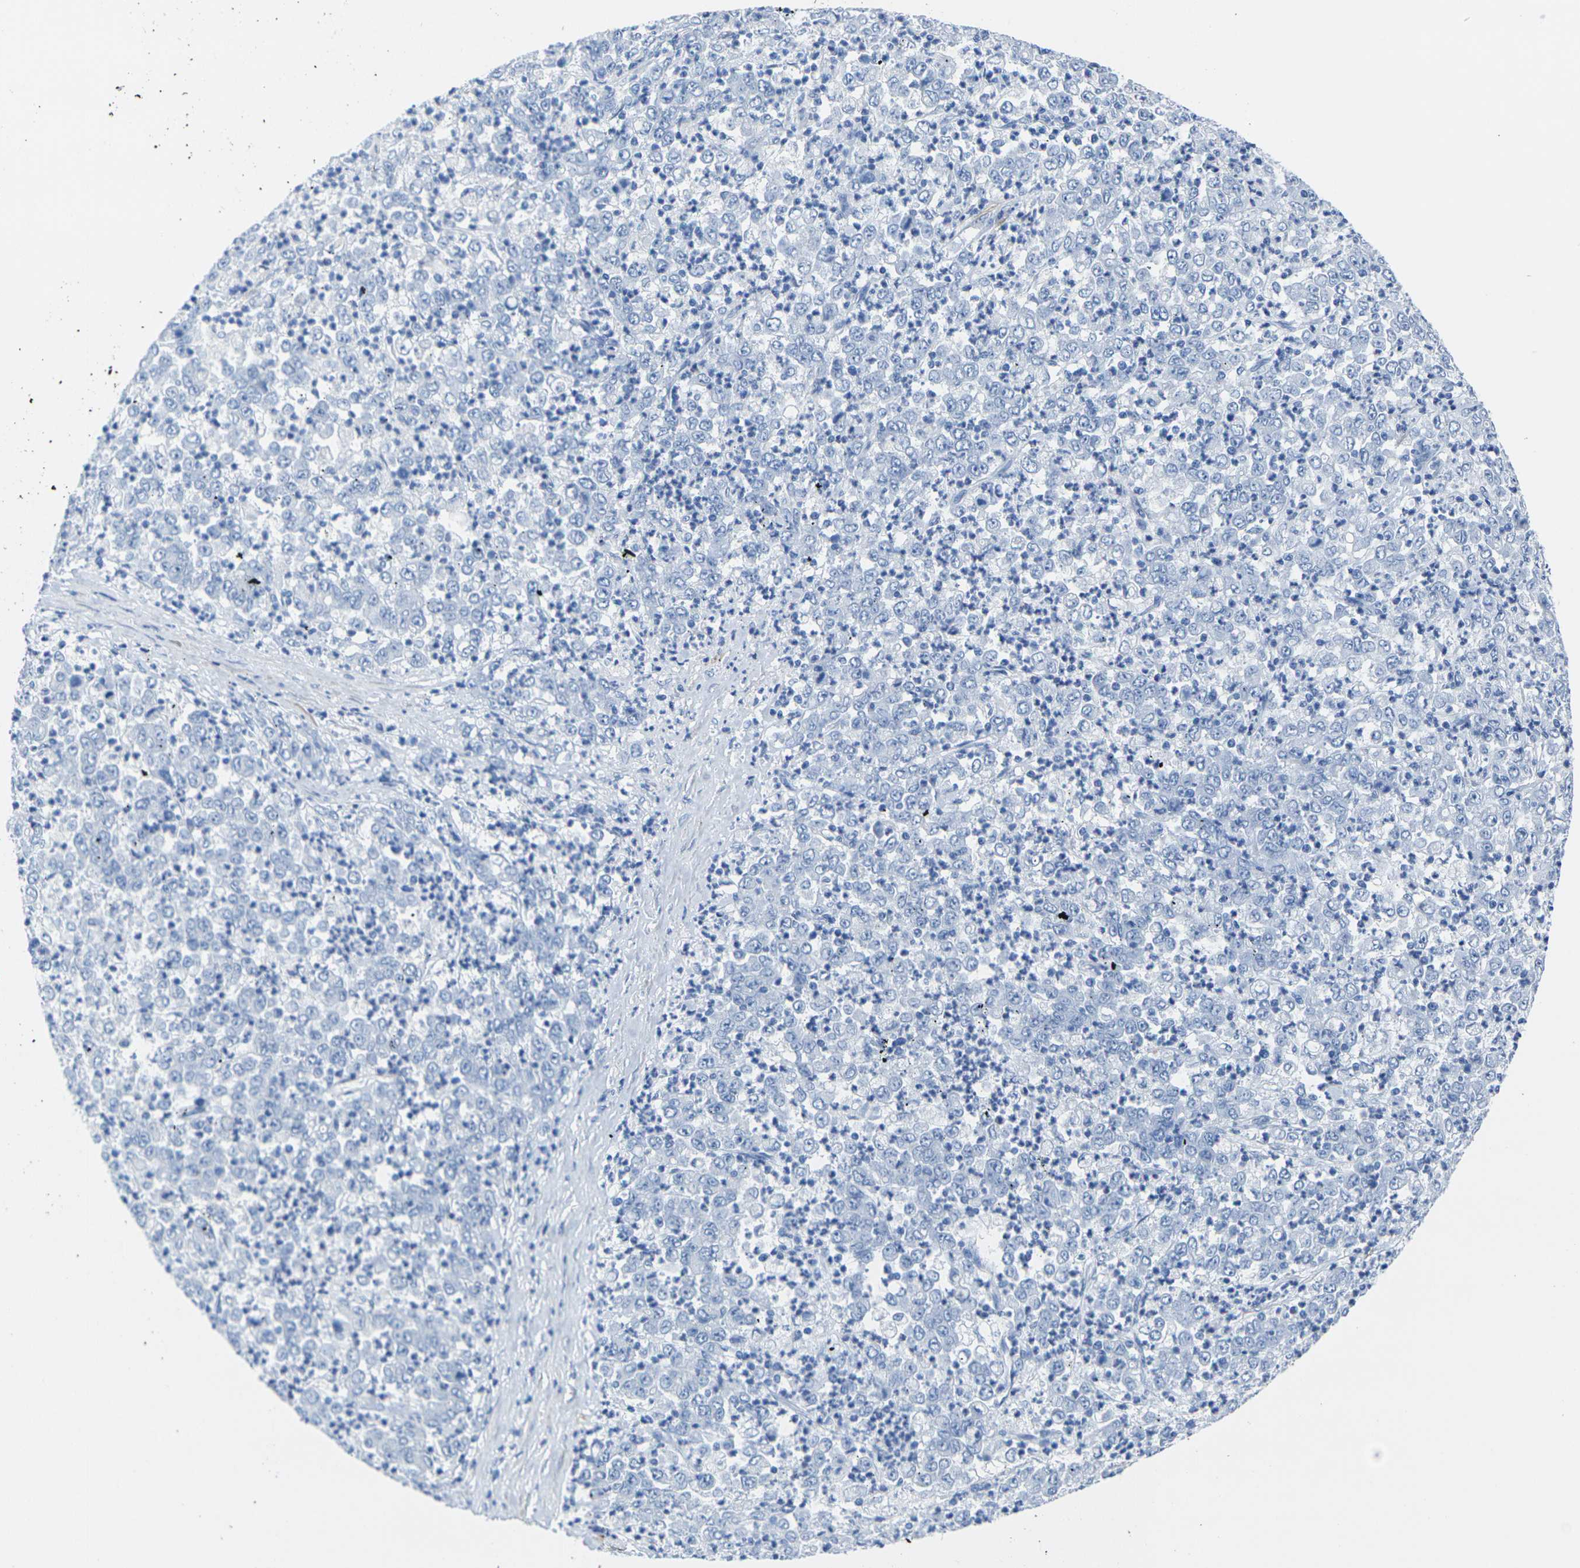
{"staining": {"intensity": "negative", "quantity": "none", "location": "none"}, "tissue": "stomach cancer", "cell_type": "Tumor cells", "image_type": "cancer", "snomed": [{"axis": "morphology", "description": "Adenocarcinoma, NOS"}, {"axis": "topography", "description": "Stomach, lower"}], "caption": "IHC histopathology image of human stomach cancer (adenocarcinoma) stained for a protein (brown), which shows no staining in tumor cells.", "gene": "CNN1", "patient": {"sex": "female", "age": 71}}